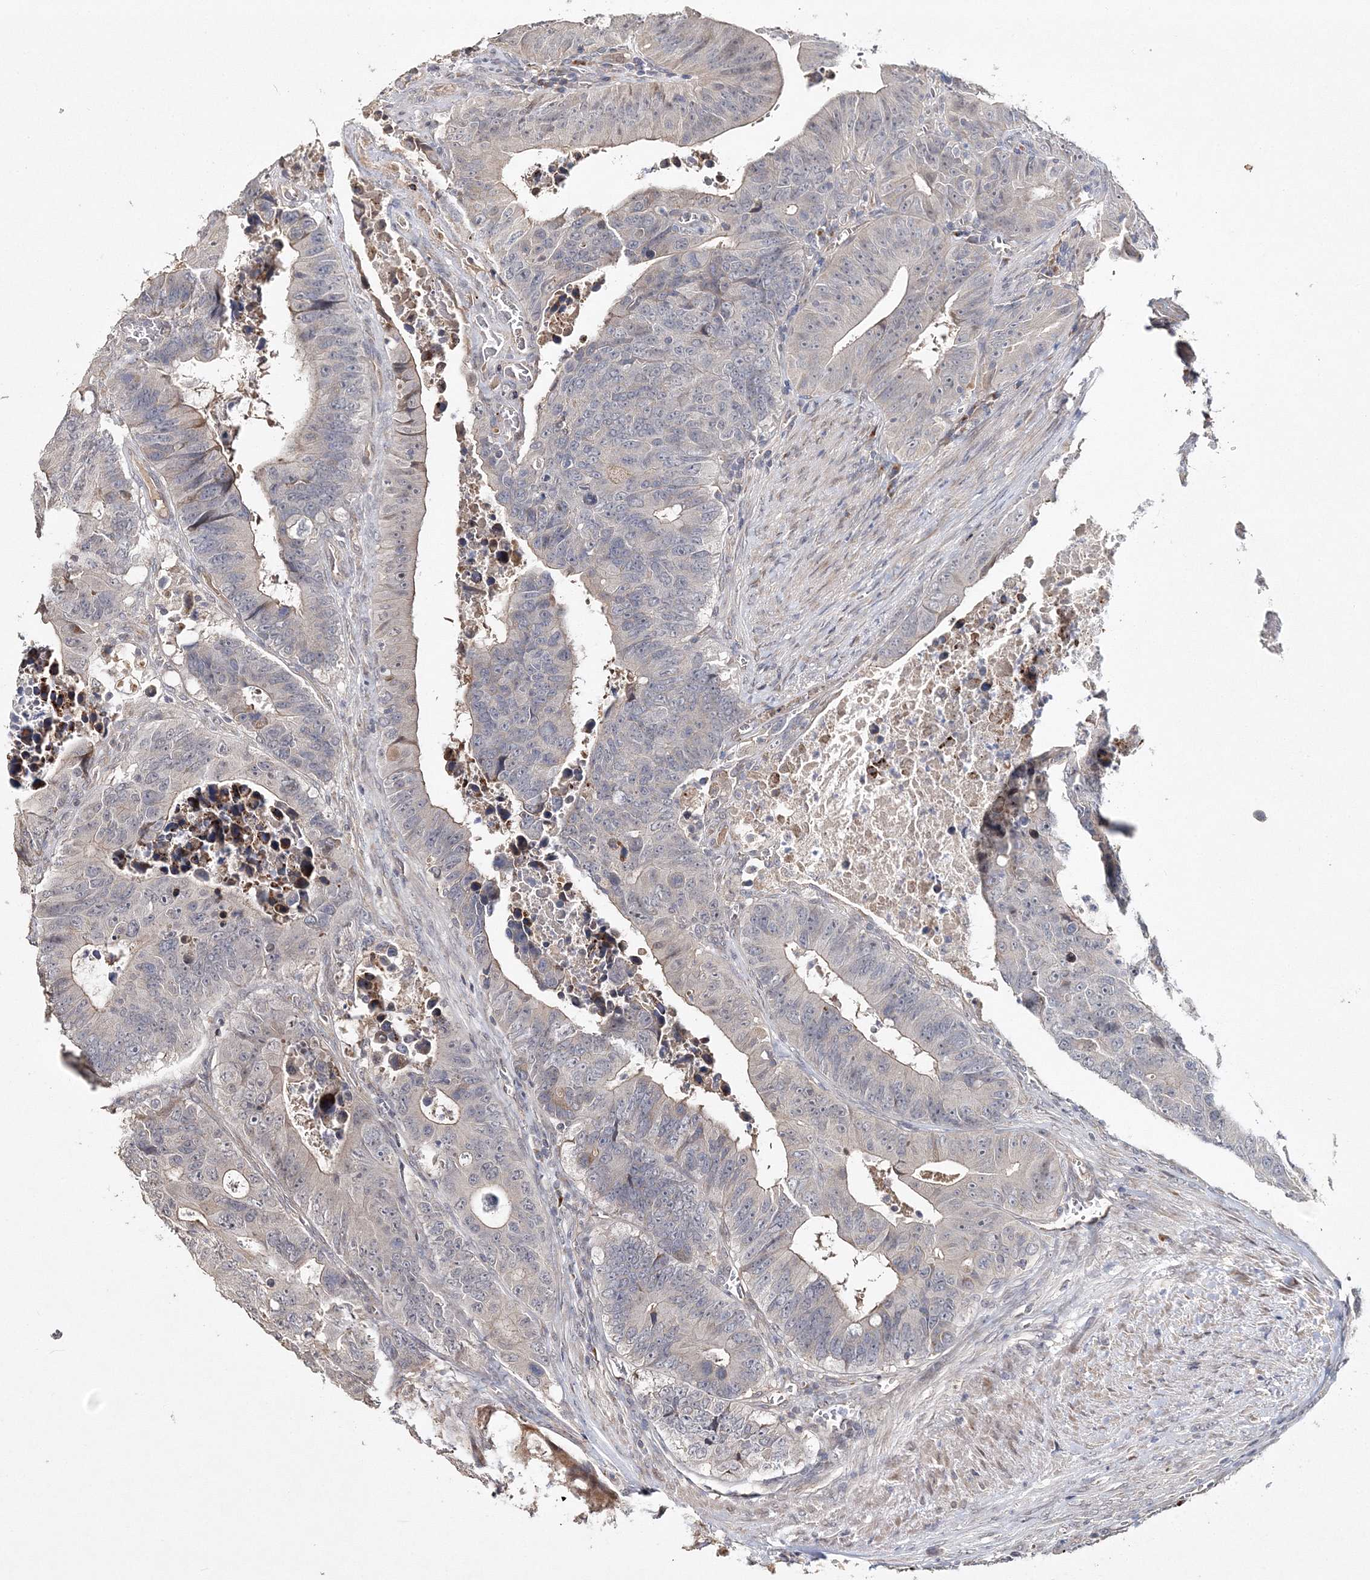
{"staining": {"intensity": "negative", "quantity": "none", "location": "none"}, "tissue": "colorectal cancer", "cell_type": "Tumor cells", "image_type": "cancer", "snomed": [{"axis": "morphology", "description": "Adenocarcinoma, NOS"}, {"axis": "topography", "description": "Colon"}], "caption": "This is an IHC micrograph of human colorectal cancer (adenocarcinoma). There is no expression in tumor cells.", "gene": "GJB5", "patient": {"sex": "male", "age": 87}}